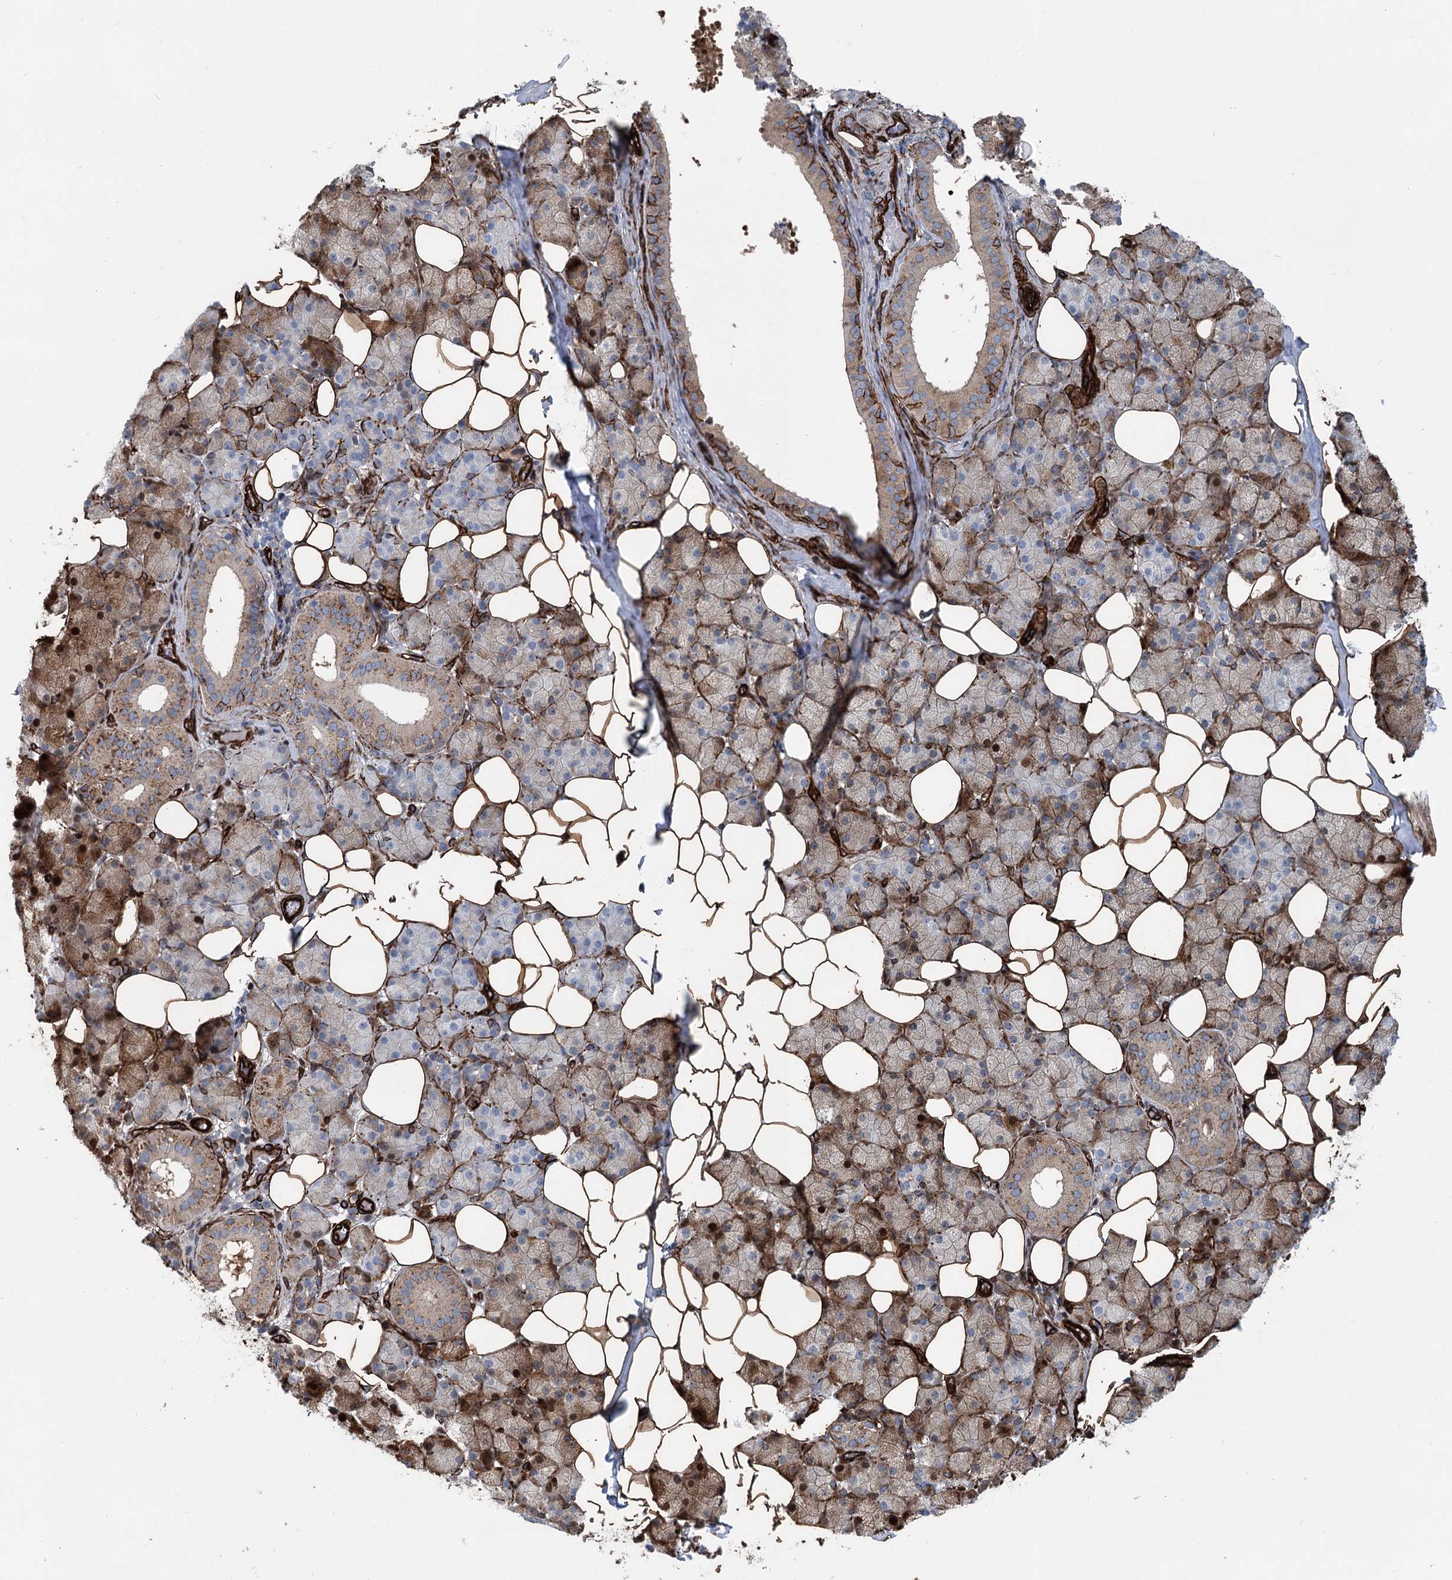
{"staining": {"intensity": "moderate", "quantity": "25%-75%", "location": "cytoplasmic/membranous,nuclear"}, "tissue": "salivary gland", "cell_type": "Glandular cells", "image_type": "normal", "snomed": [{"axis": "morphology", "description": "Normal tissue, NOS"}, {"axis": "topography", "description": "Salivary gland"}], "caption": "A high-resolution histopathology image shows immunohistochemistry (IHC) staining of normal salivary gland, which exhibits moderate cytoplasmic/membranous,nuclear staining in approximately 25%-75% of glandular cells. The staining was performed using DAB (3,3'-diaminobenzidine), with brown indicating positive protein expression. Nuclei are stained blue with hematoxylin.", "gene": "IQSEC1", "patient": {"sex": "female", "age": 33}}